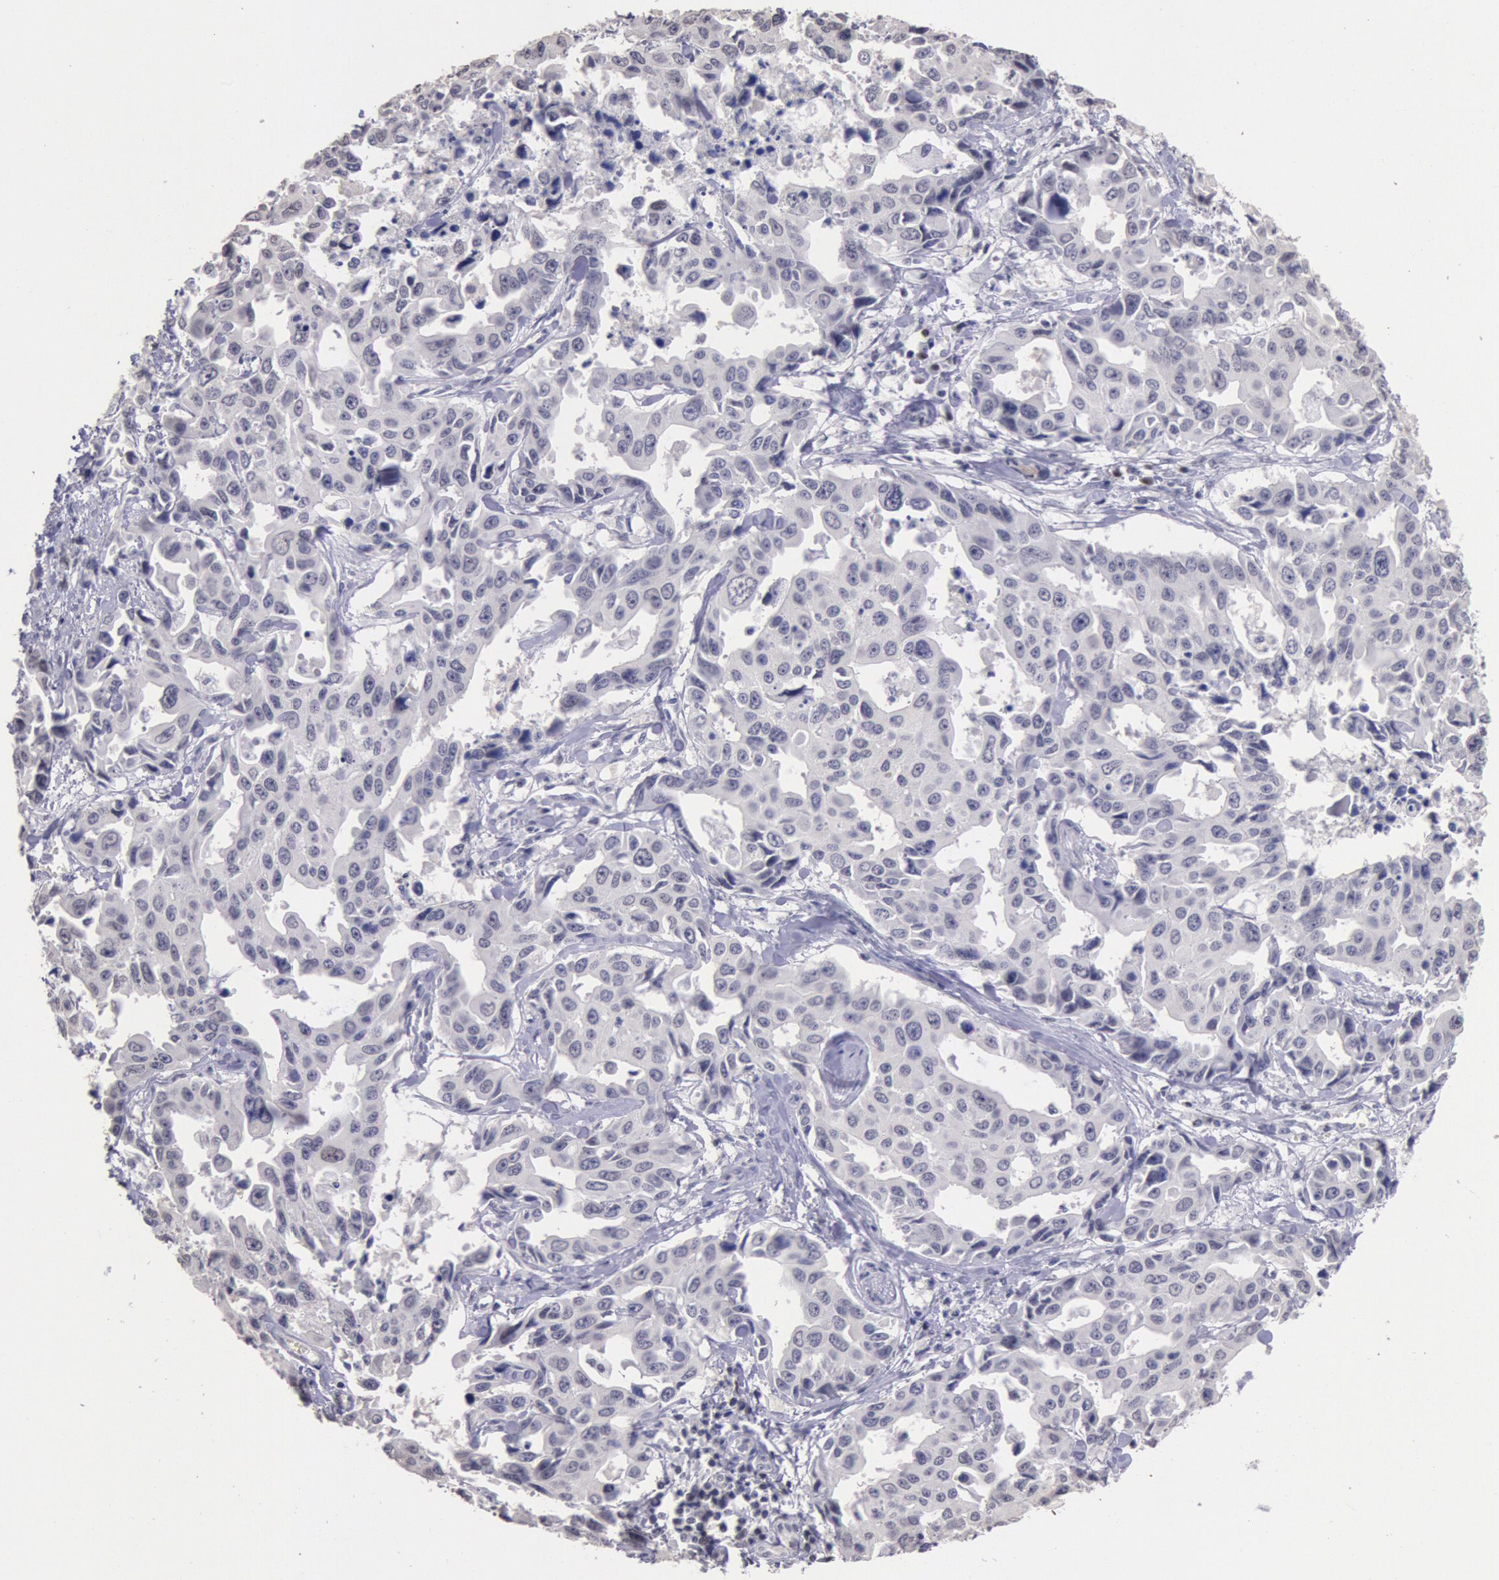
{"staining": {"intensity": "negative", "quantity": "none", "location": "none"}, "tissue": "lung cancer", "cell_type": "Tumor cells", "image_type": "cancer", "snomed": [{"axis": "morphology", "description": "Adenocarcinoma, NOS"}, {"axis": "topography", "description": "Lung"}], "caption": "This is an immunohistochemistry (IHC) image of human lung cancer (adenocarcinoma). There is no positivity in tumor cells.", "gene": "MYH7", "patient": {"sex": "male", "age": 64}}